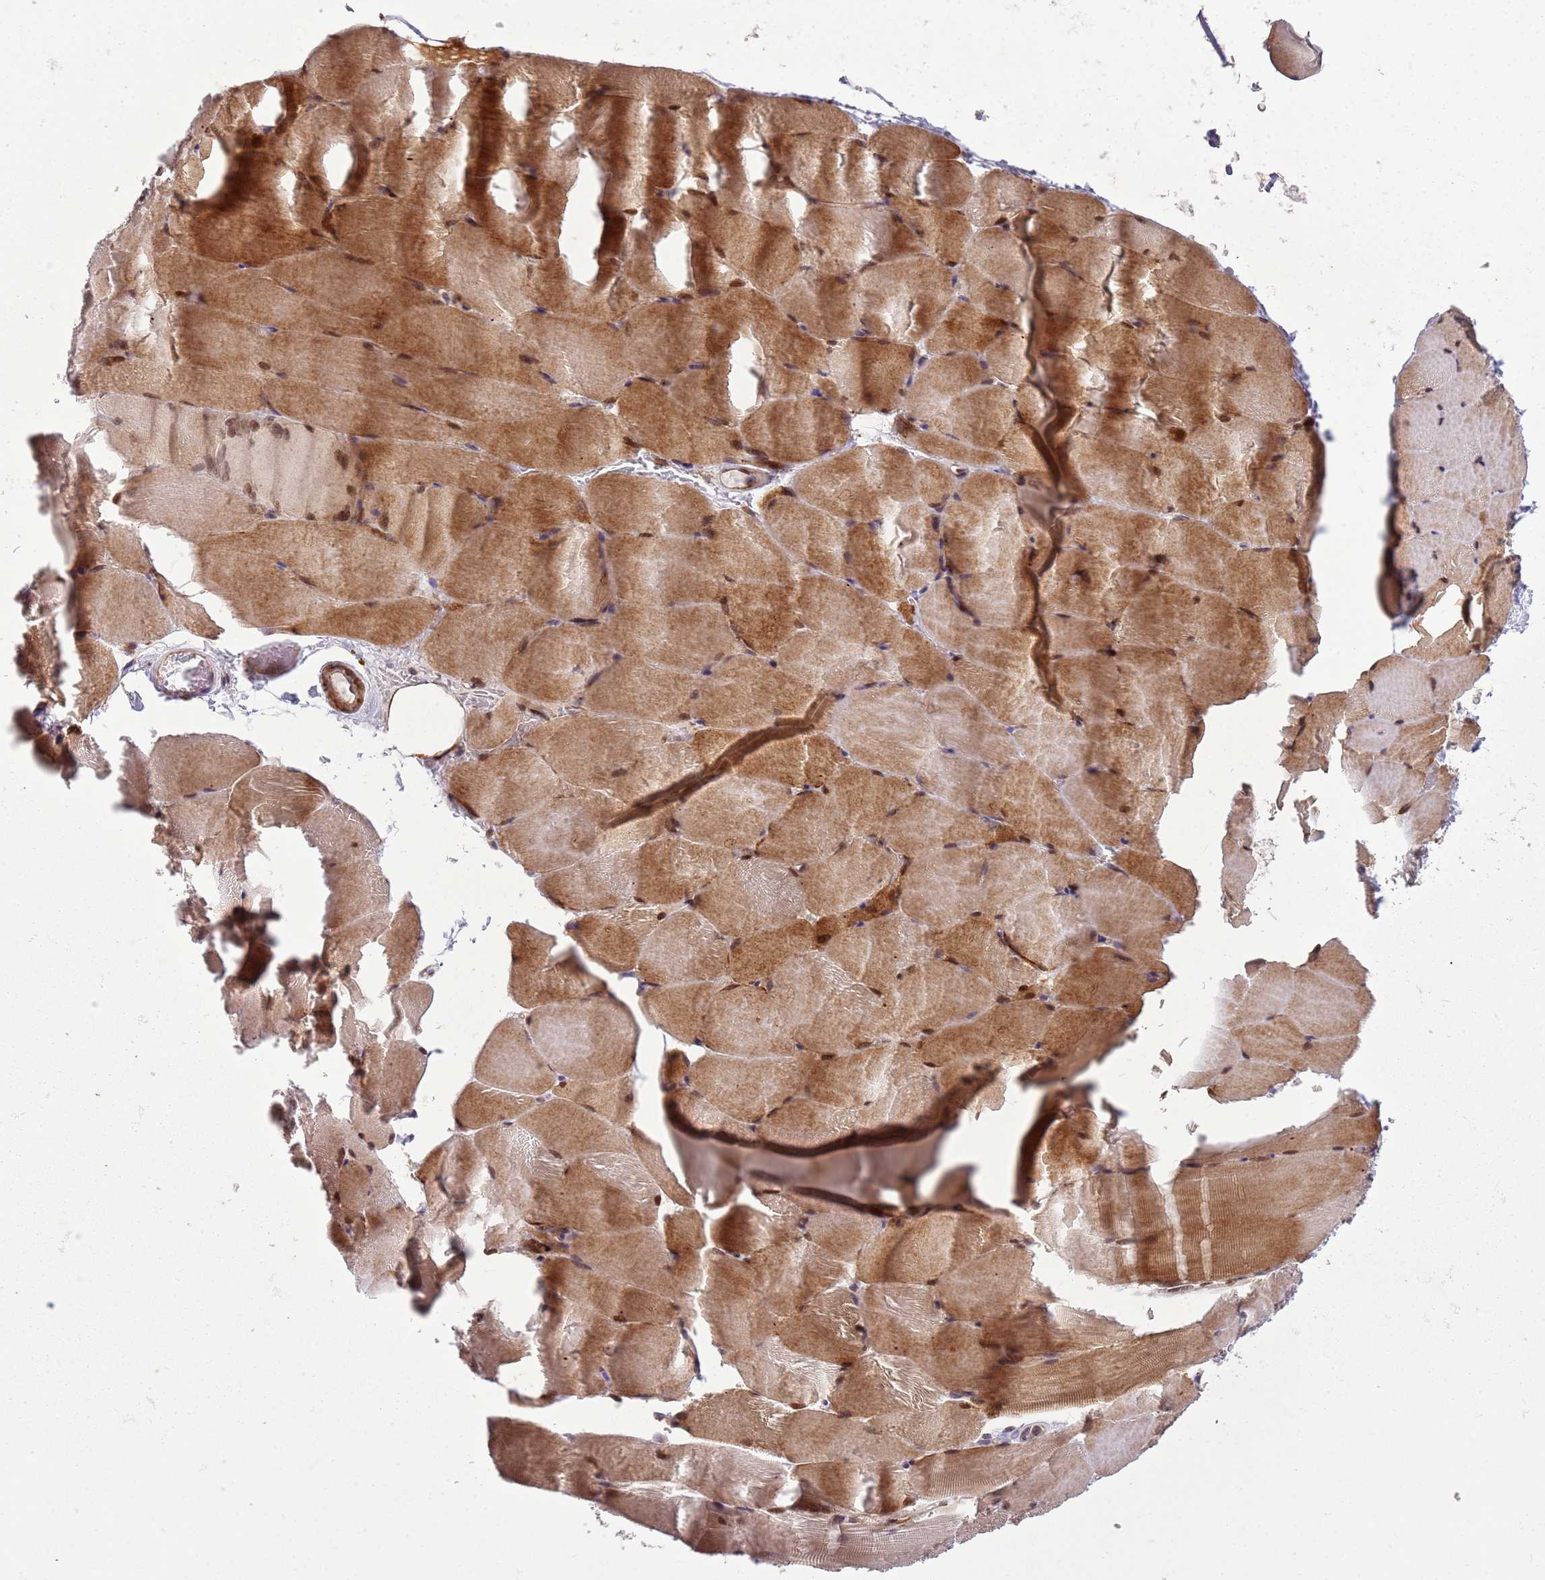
{"staining": {"intensity": "moderate", "quantity": "25%-75%", "location": "cytoplasmic/membranous,nuclear"}, "tissue": "skeletal muscle", "cell_type": "Myocytes", "image_type": "normal", "snomed": [{"axis": "morphology", "description": "Normal tissue, NOS"}, {"axis": "topography", "description": "Skeletal muscle"}, {"axis": "topography", "description": "Parathyroid gland"}], "caption": "The image displays immunohistochemical staining of benign skeletal muscle. There is moderate cytoplasmic/membranous,nuclear staining is seen in about 25%-75% of myocytes. The protein of interest is shown in brown color, while the nuclei are stained blue.", "gene": "PVRIG", "patient": {"sex": "female", "age": 37}}